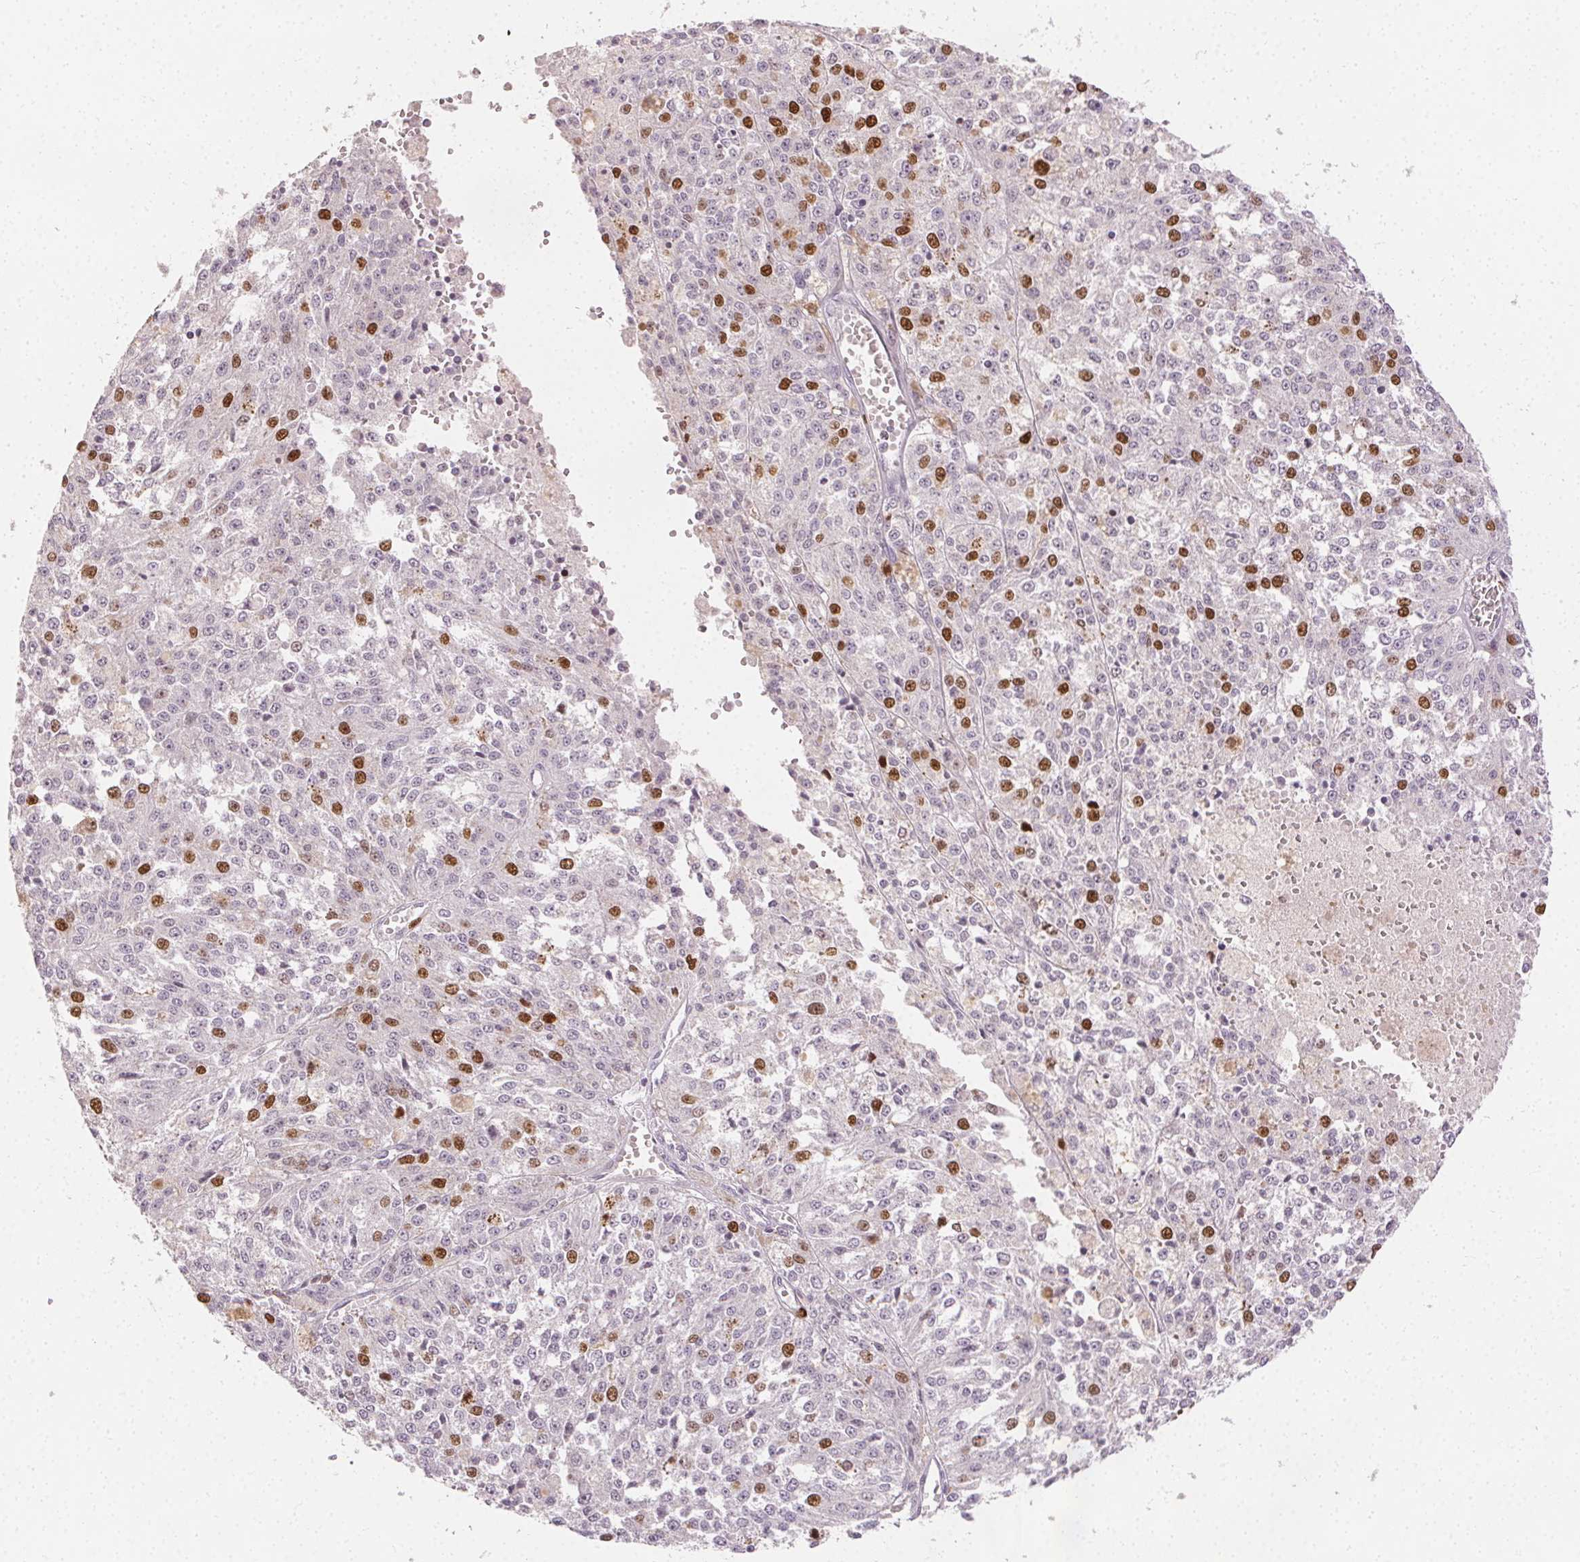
{"staining": {"intensity": "moderate", "quantity": "25%-75%", "location": "nuclear"}, "tissue": "melanoma", "cell_type": "Tumor cells", "image_type": "cancer", "snomed": [{"axis": "morphology", "description": "Malignant melanoma, Metastatic site"}, {"axis": "topography", "description": "Lymph node"}], "caption": "Immunohistochemistry micrograph of neoplastic tissue: human melanoma stained using IHC displays medium levels of moderate protein expression localized specifically in the nuclear of tumor cells, appearing as a nuclear brown color.", "gene": "ANLN", "patient": {"sex": "female", "age": 64}}